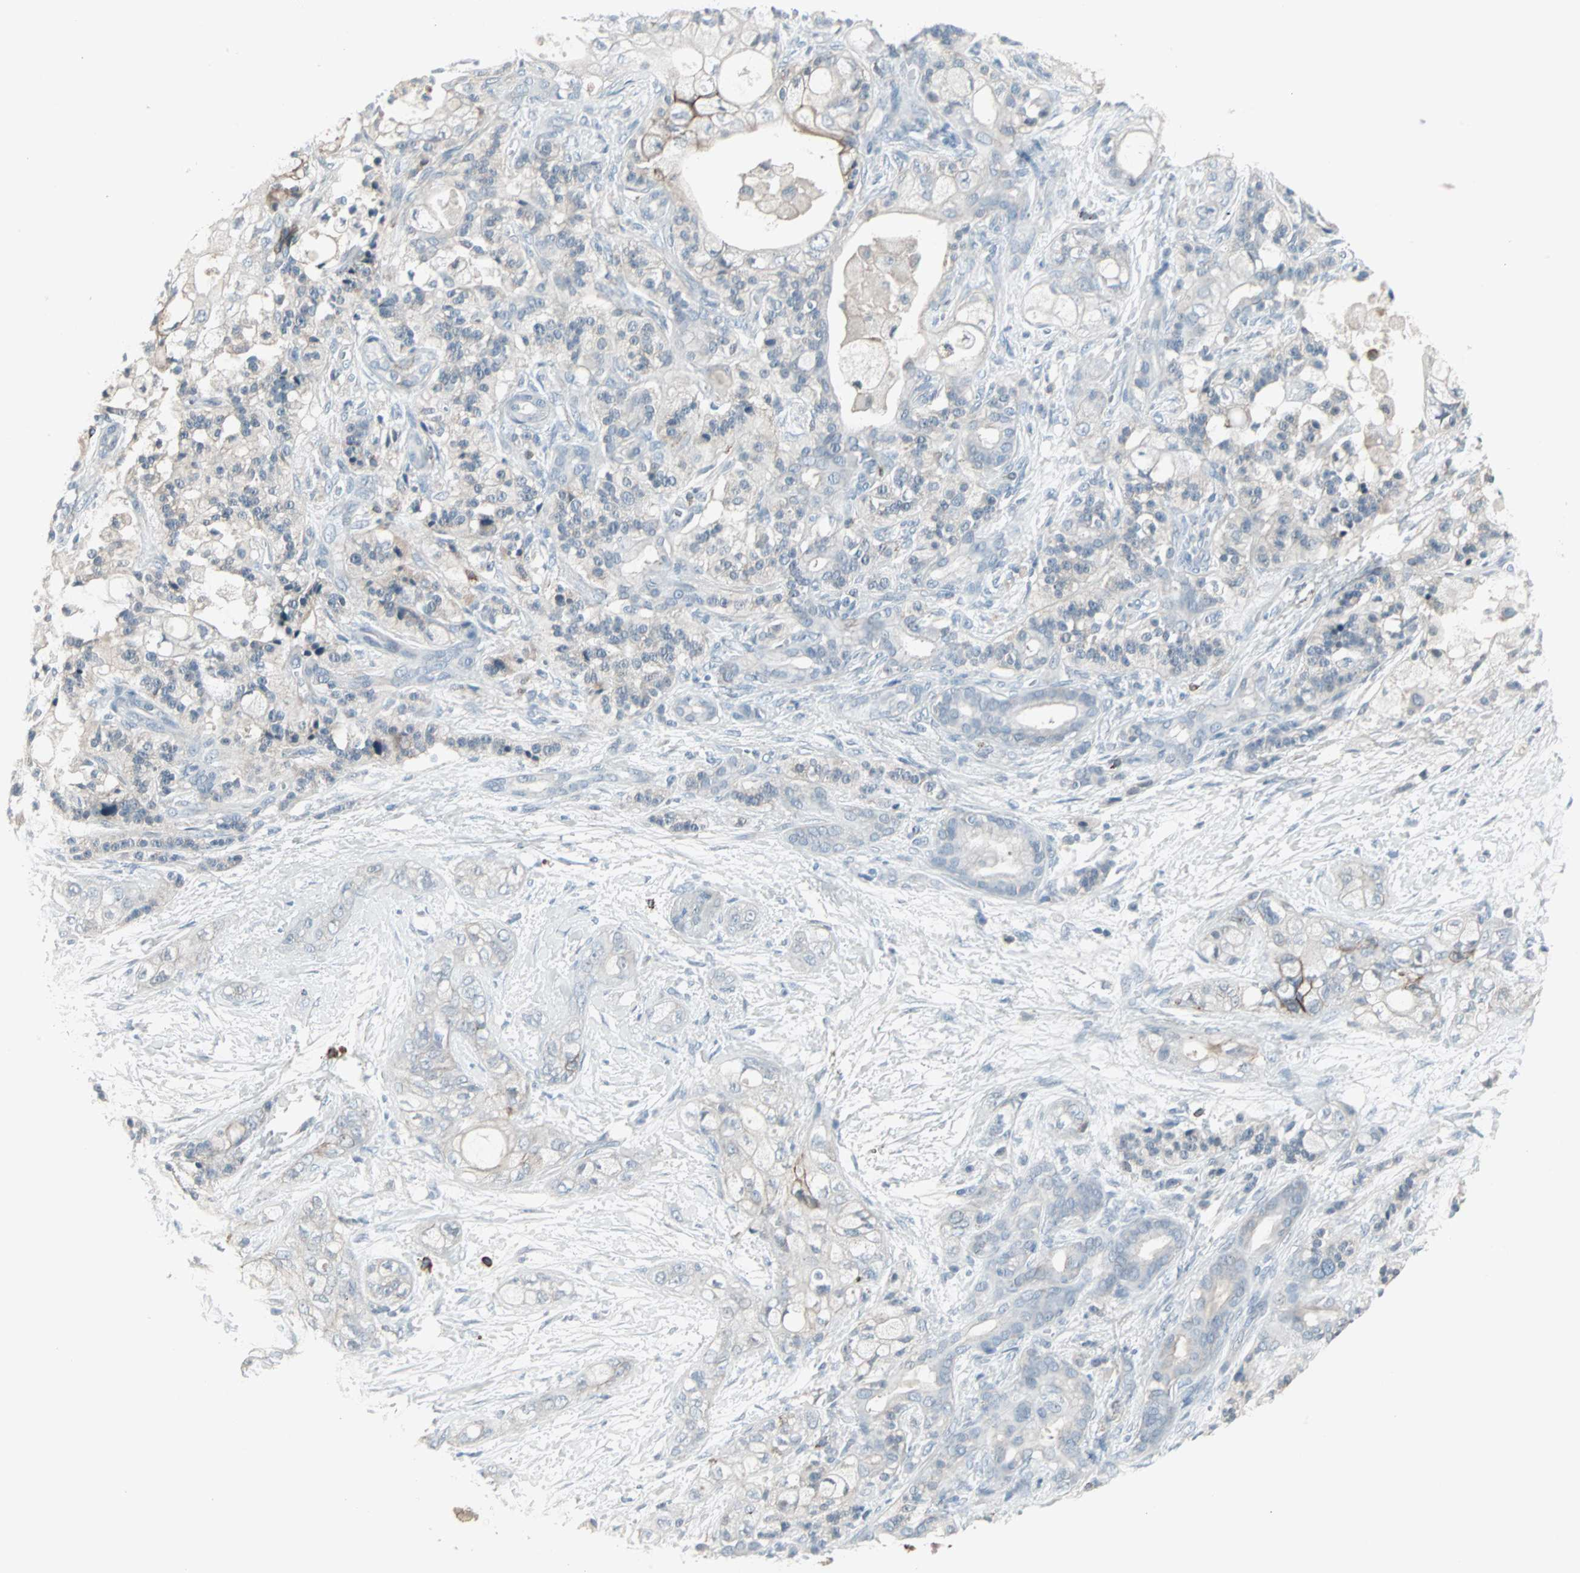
{"staining": {"intensity": "negative", "quantity": "none", "location": "none"}, "tissue": "pancreatic cancer", "cell_type": "Tumor cells", "image_type": "cancer", "snomed": [{"axis": "morphology", "description": "Adenocarcinoma, NOS"}, {"axis": "topography", "description": "Pancreas"}], "caption": "Immunohistochemical staining of pancreatic cancer exhibits no significant expression in tumor cells.", "gene": "ZSCAN32", "patient": {"sex": "male", "age": 70}}